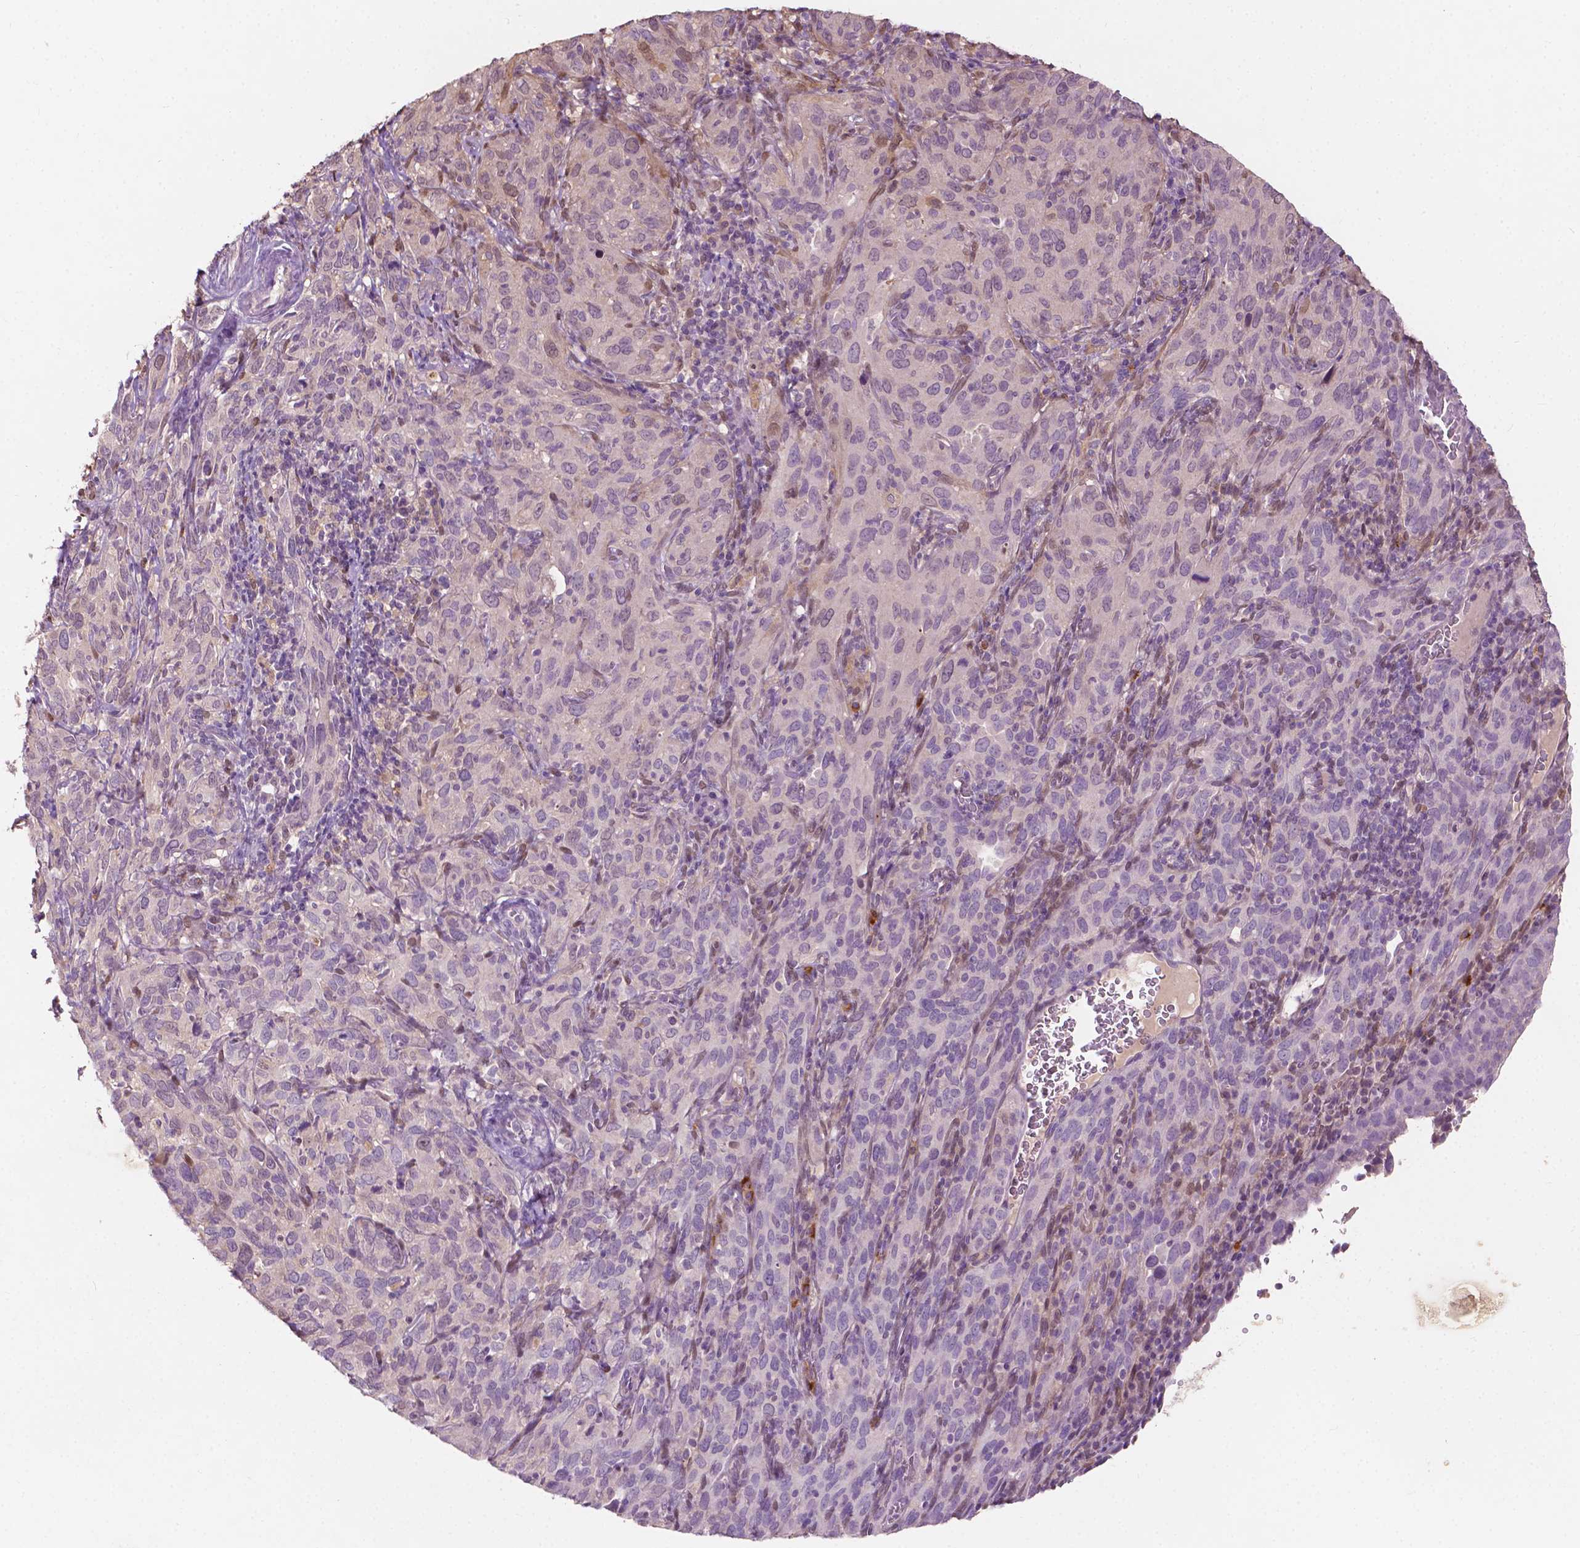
{"staining": {"intensity": "negative", "quantity": "none", "location": "none"}, "tissue": "cervical cancer", "cell_type": "Tumor cells", "image_type": "cancer", "snomed": [{"axis": "morphology", "description": "Normal tissue, NOS"}, {"axis": "morphology", "description": "Squamous cell carcinoma, NOS"}, {"axis": "topography", "description": "Cervix"}], "caption": "The image exhibits no significant positivity in tumor cells of cervical cancer (squamous cell carcinoma).", "gene": "GPR37", "patient": {"sex": "female", "age": 51}}